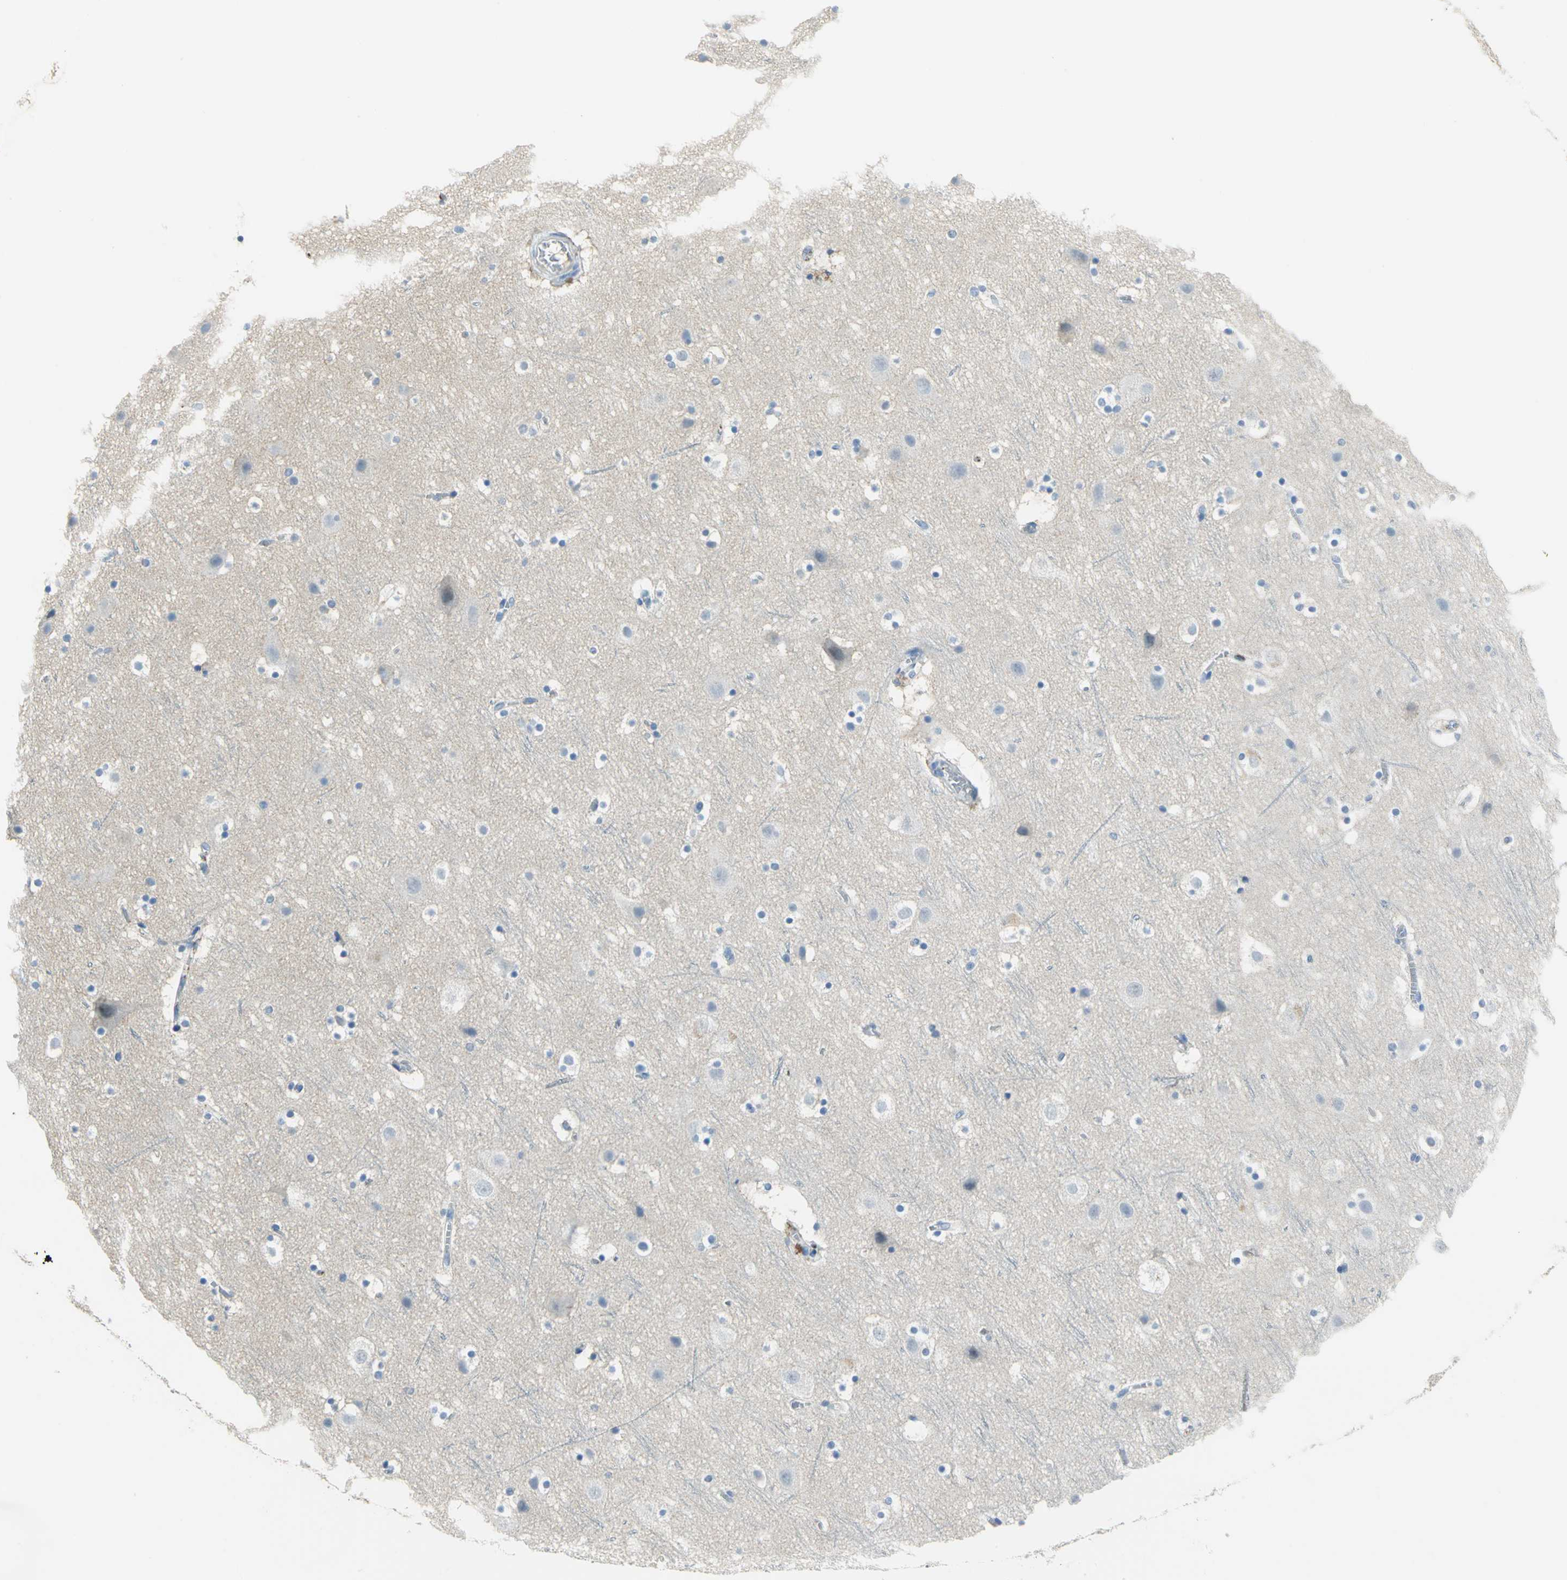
{"staining": {"intensity": "negative", "quantity": "none", "location": "none"}, "tissue": "cerebral cortex", "cell_type": "Endothelial cells", "image_type": "normal", "snomed": [{"axis": "morphology", "description": "Normal tissue, NOS"}, {"axis": "topography", "description": "Cerebral cortex"}], "caption": "Image shows no significant protein expression in endothelial cells of unremarkable cerebral cortex.", "gene": "GYG2", "patient": {"sex": "male", "age": 45}}